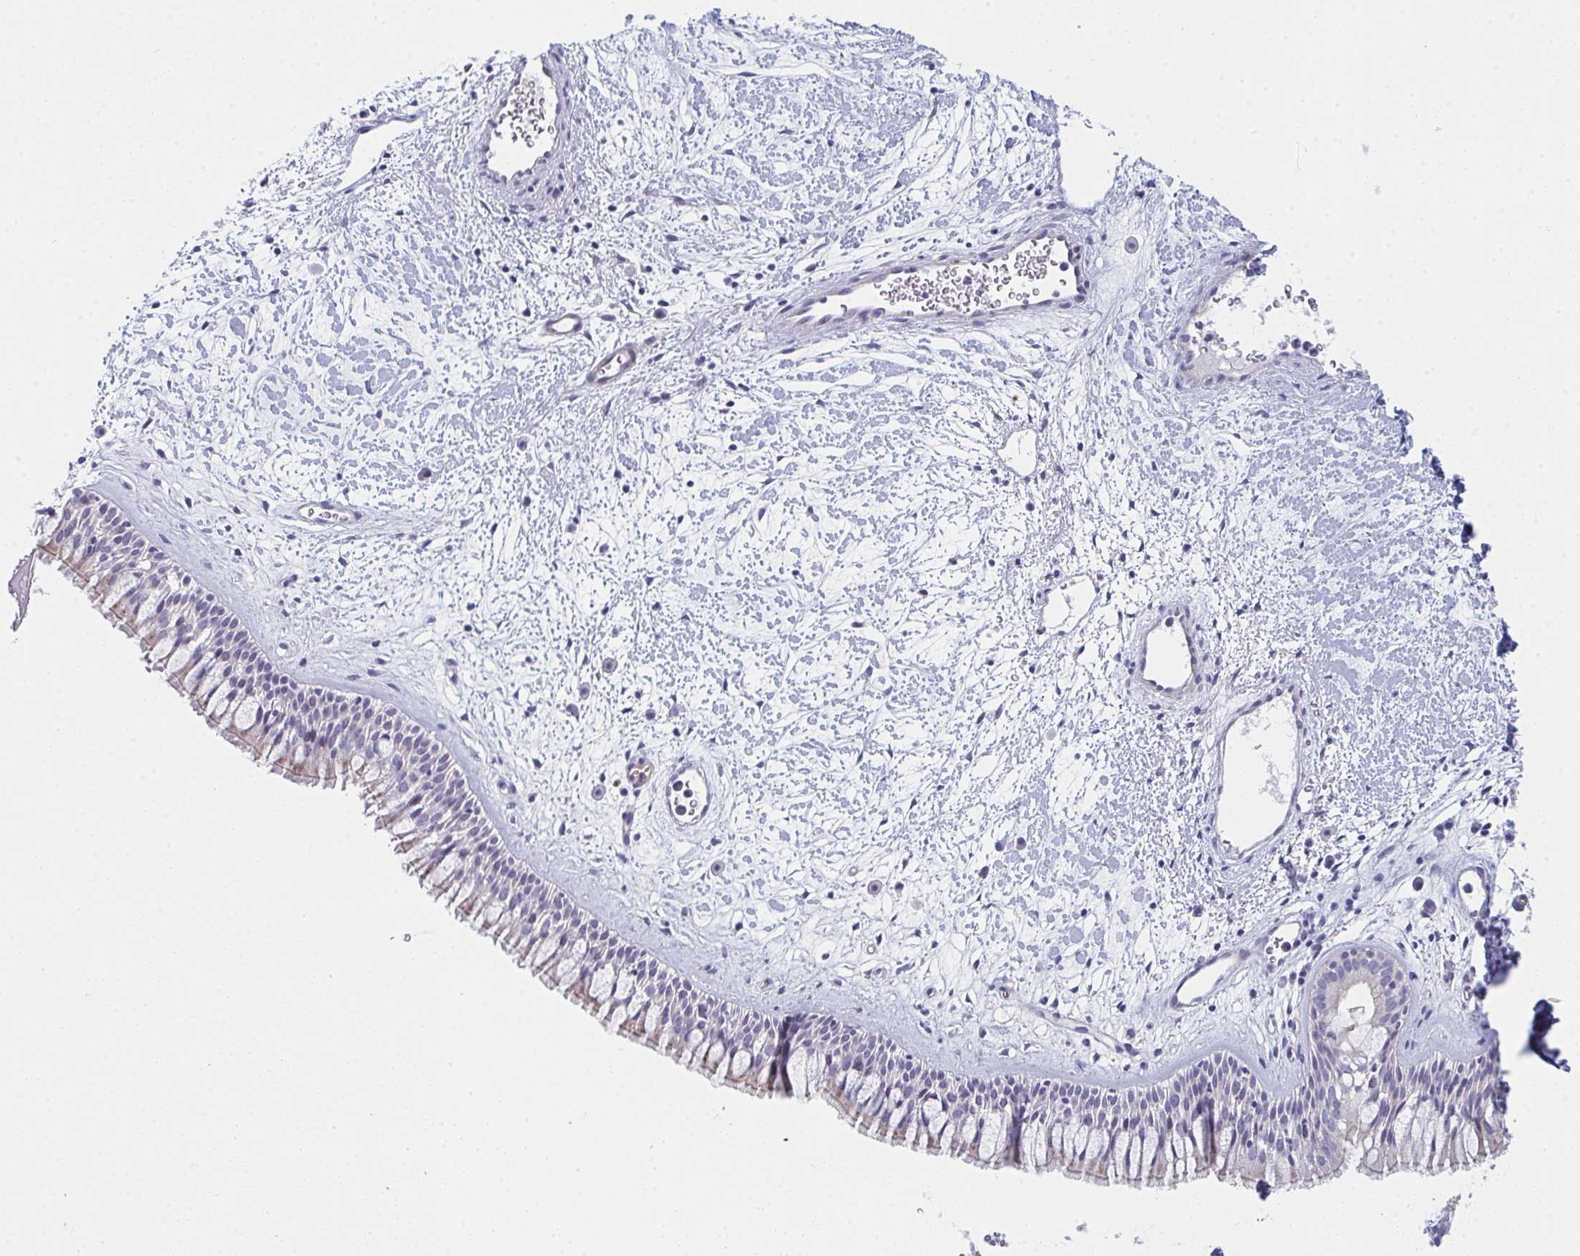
{"staining": {"intensity": "moderate", "quantity": "<25%", "location": "cytoplasmic/membranous"}, "tissue": "nasopharynx", "cell_type": "Respiratory epithelial cells", "image_type": "normal", "snomed": [{"axis": "morphology", "description": "Normal tissue, NOS"}, {"axis": "topography", "description": "Nasopharynx"}], "caption": "Immunohistochemistry (IHC) photomicrograph of benign nasopharynx: human nasopharynx stained using immunohistochemistry reveals low levels of moderate protein expression localized specifically in the cytoplasmic/membranous of respiratory epithelial cells, appearing as a cytoplasmic/membranous brown color.", "gene": "VWDE", "patient": {"sex": "male", "age": 65}}